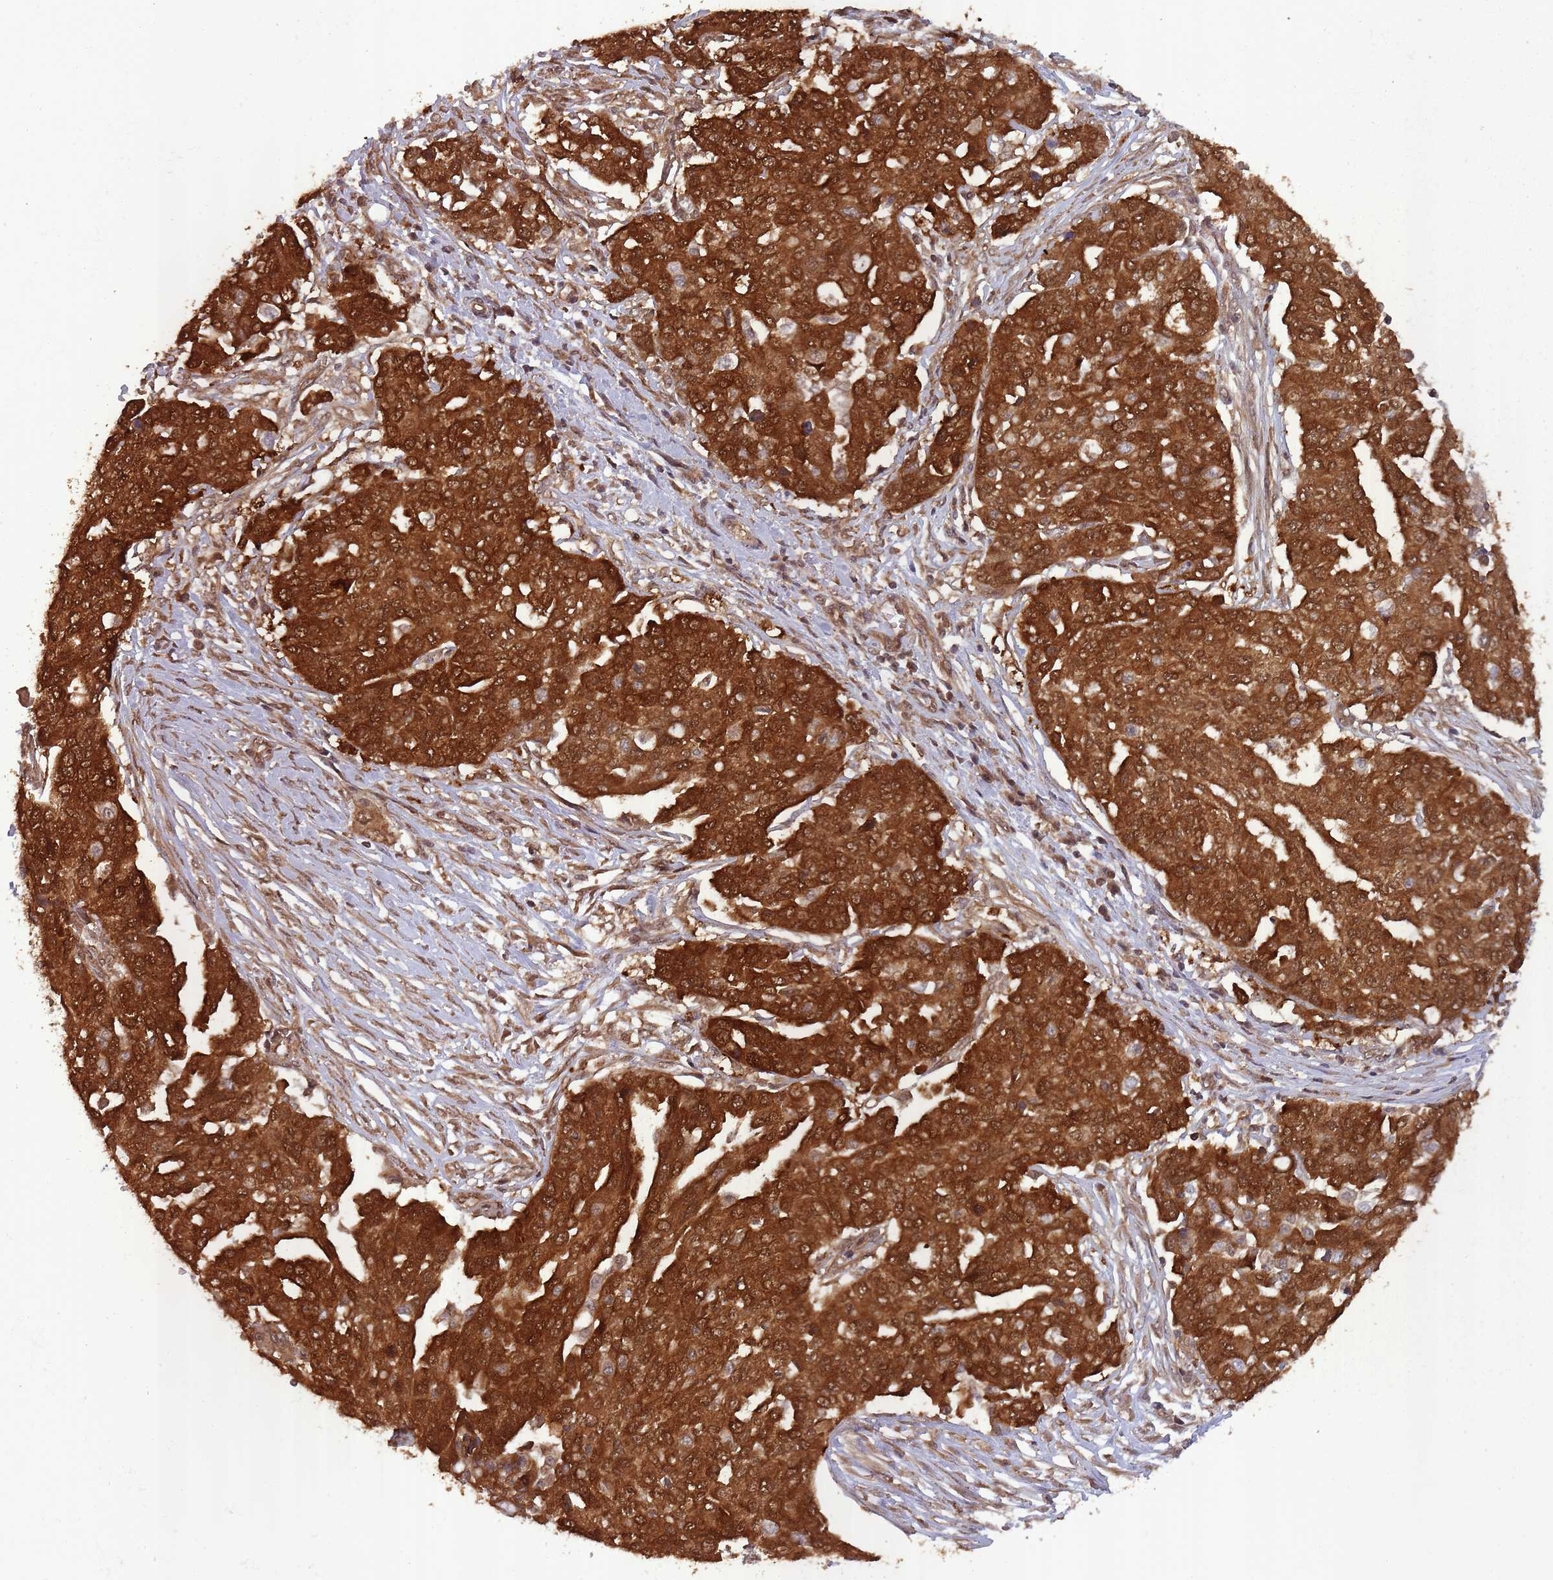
{"staining": {"intensity": "strong", "quantity": ">75%", "location": "cytoplasmic/membranous"}, "tissue": "ovarian cancer", "cell_type": "Tumor cells", "image_type": "cancer", "snomed": [{"axis": "morphology", "description": "Cystadenocarcinoma, serous, NOS"}, {"axis": "topography", "description": "Soft tissue"}, {"axis": "topography", "description": "Ovary"}], "caption": "Strong cytoplasmic/membranous protein positivity is seen in about >75% of tumor cells in ovarian cancer.", "gene": "PPP6R3", "patient": {"sex": "female", "age": 57}}